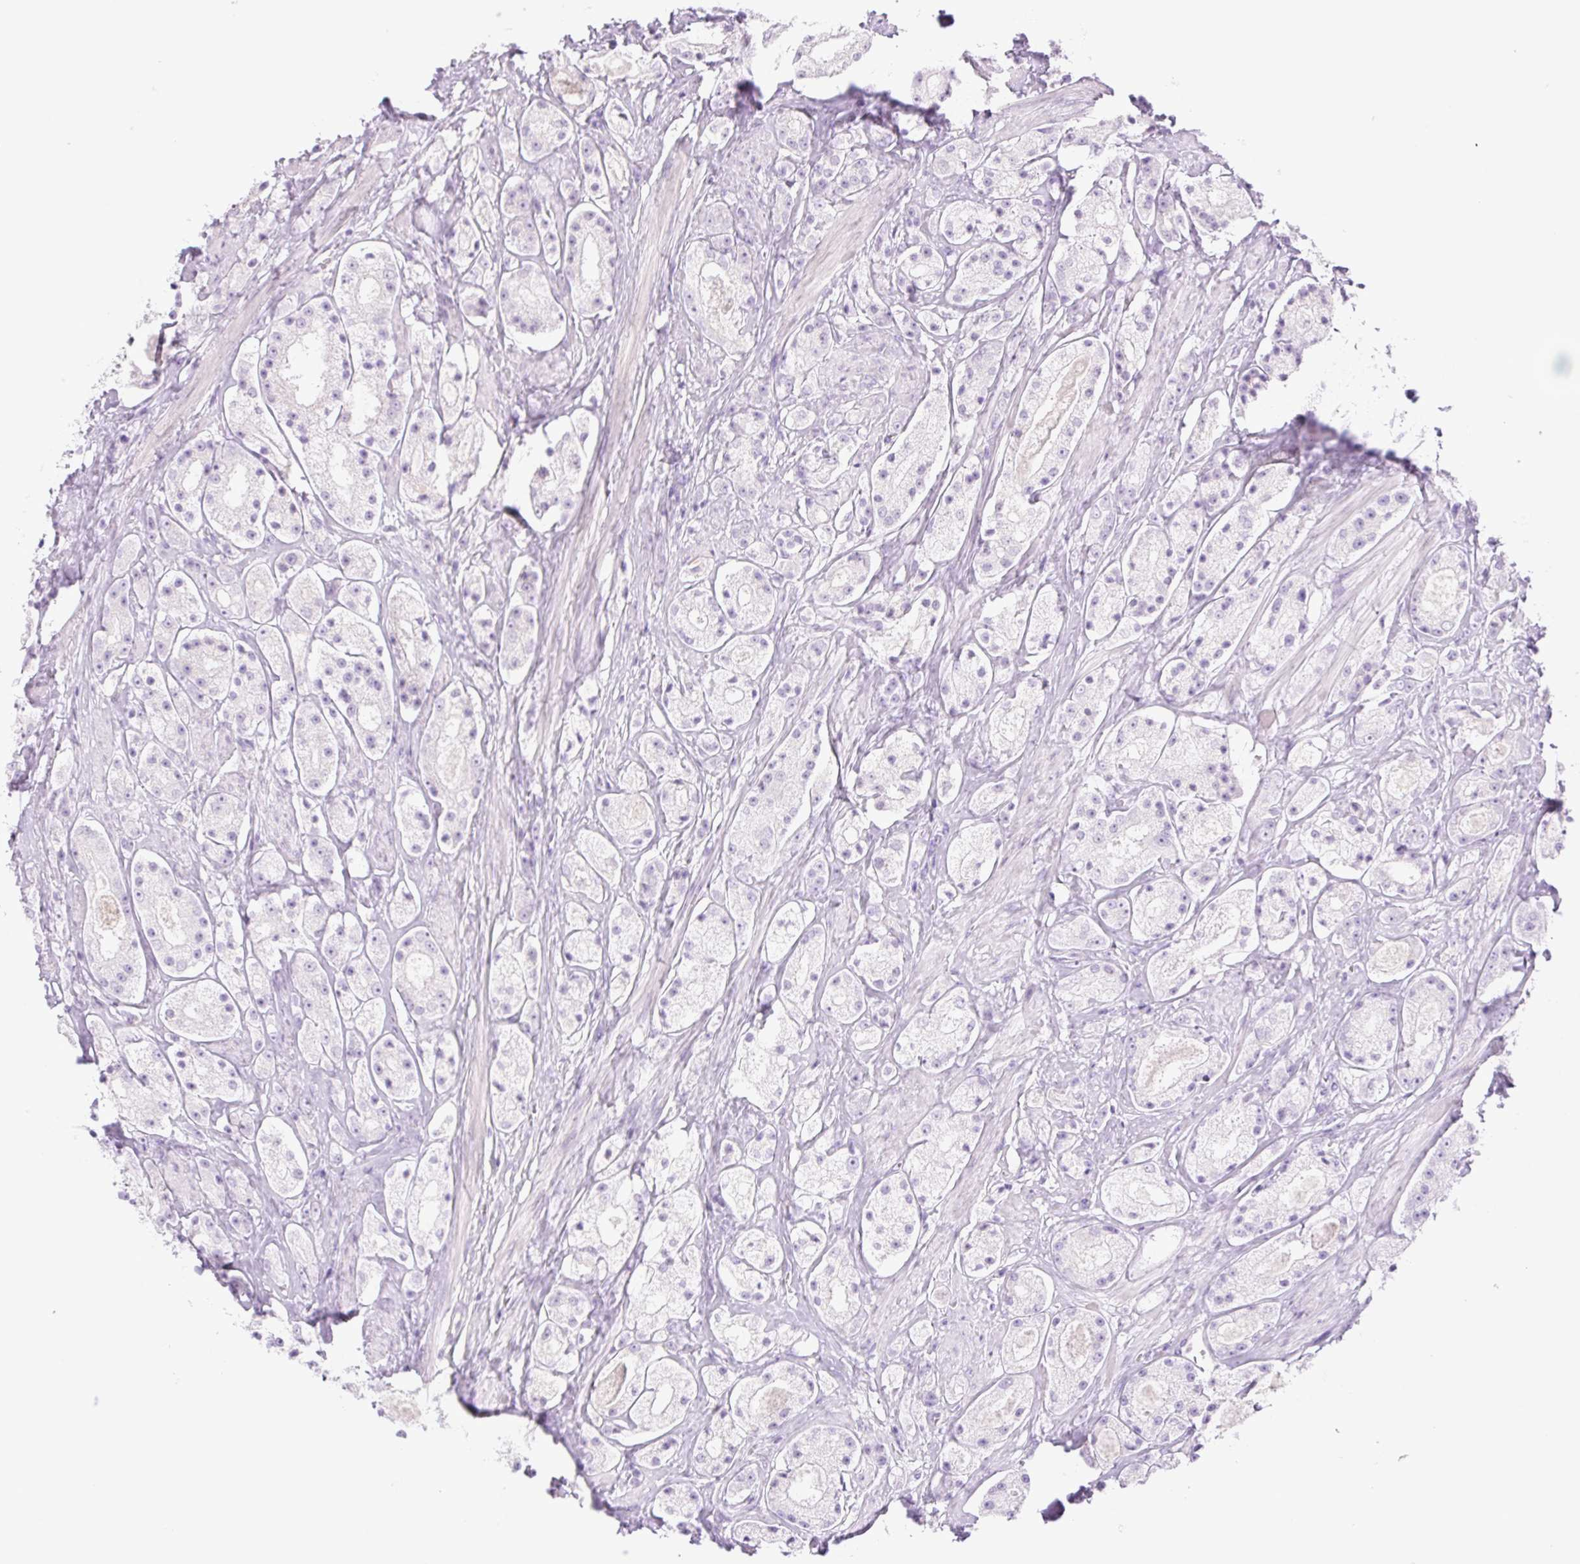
{"staining": {"intensity": "negative", "quantity": "none", "location": "none"}, "tissue": "prostate cancer", "cell_type": "Tumor cells", "image_type": "cancer", "snomed": [{"axis": "morphology", "description": "Adenocarcinoma, High grade"}, {"axis": "topography", "description": "Prostate"}], "caption": "This is an immunohistochemistry (IHC) image of adenocarcinoma (high-grade) (prostate). There is no staining in tumor cells.", "gene": "TBX15", "patient": {"sex": "male", "age": 67}}